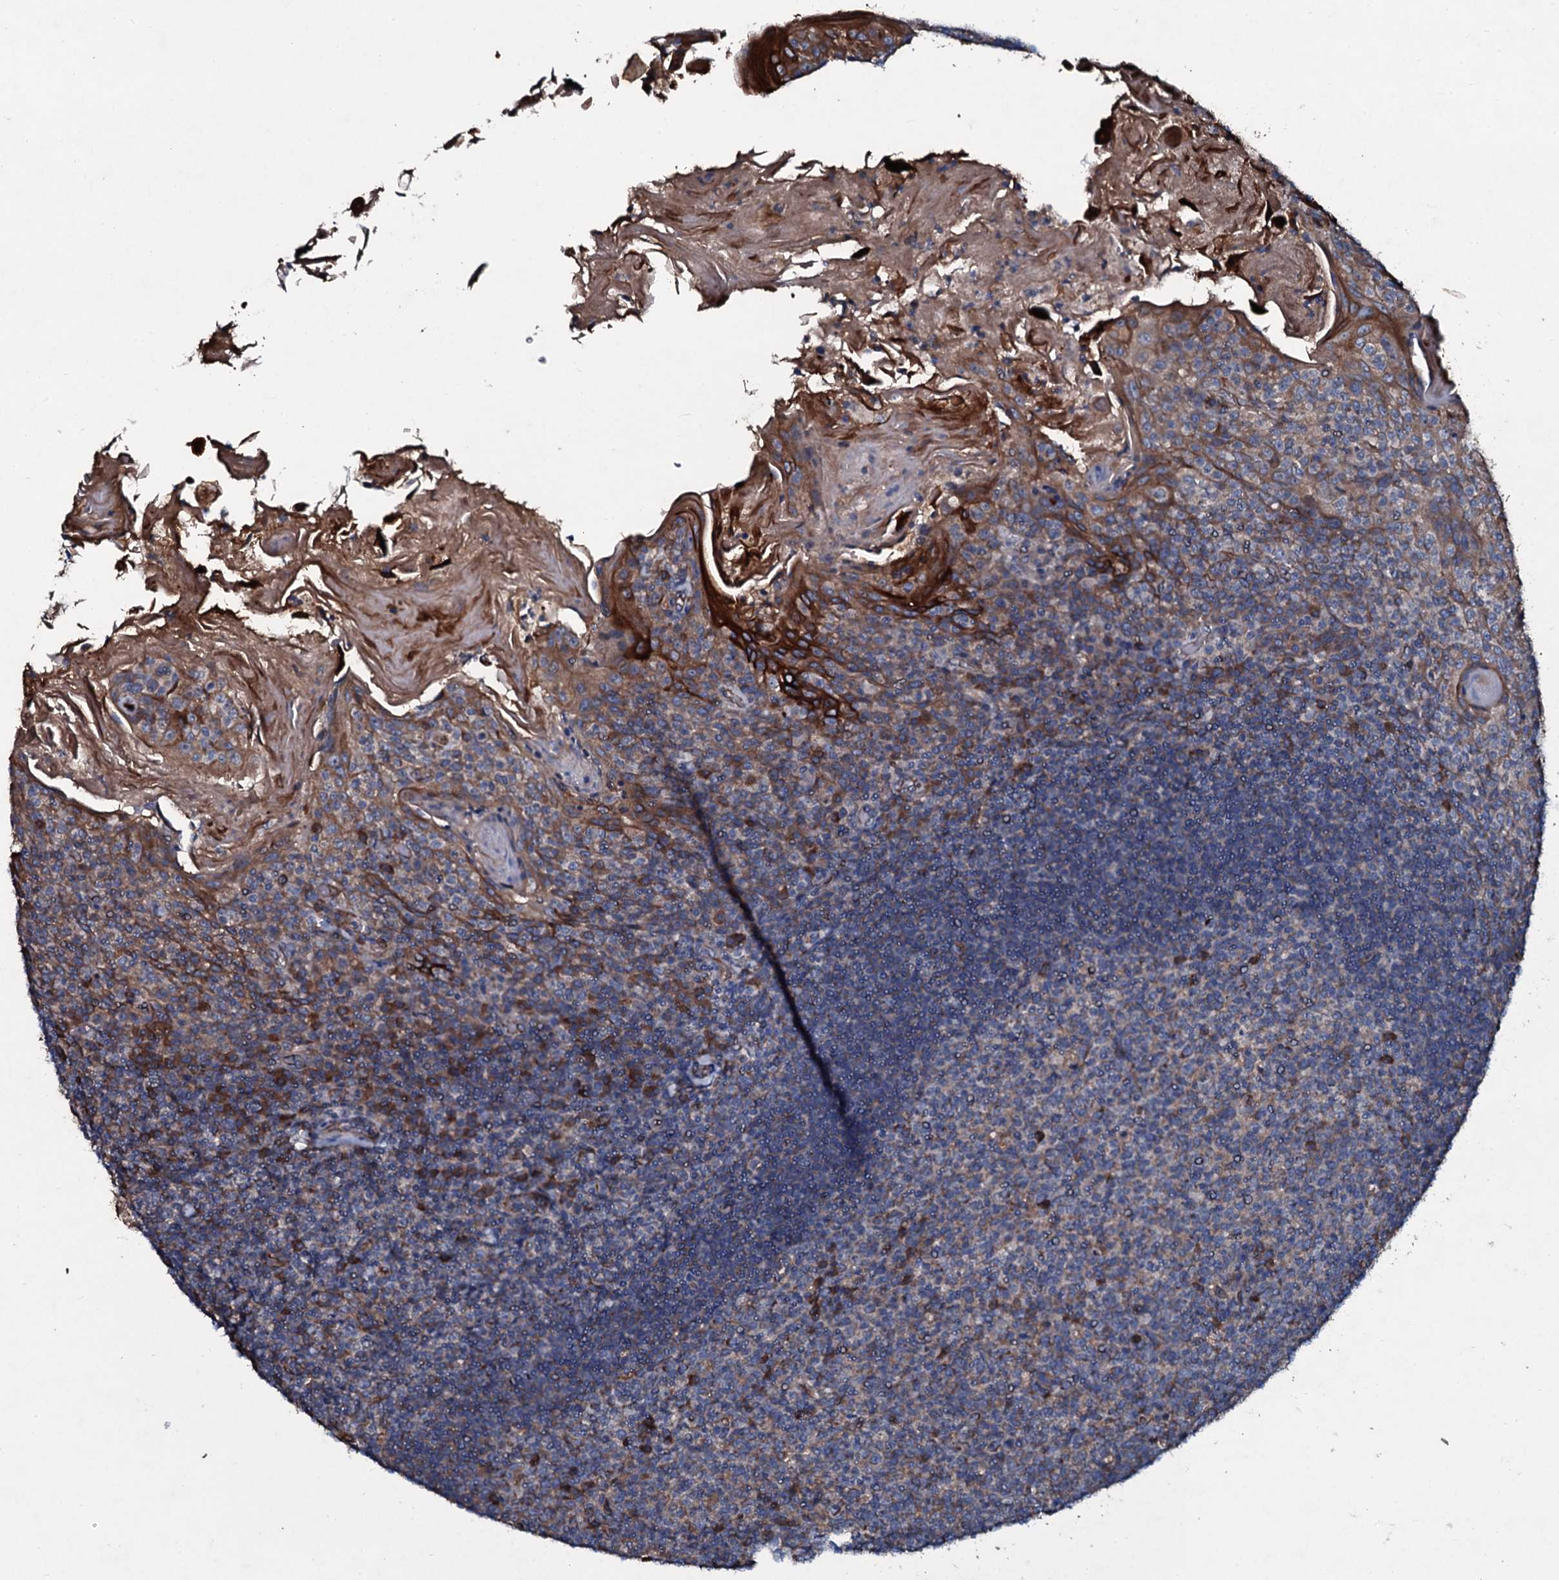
{"staining": {"intensity": "moderate", "quantity": "<25%", "location": "cytoplasmic/membranous"}, "tissue": "tonsil", "cell_type": "Germinal center cells", "image_type": "normal", "snomed": [{"axis": "morphology", "description": "Normal tissue, NOS"}, {"axis": "topography", "description": "Tonsil"}], "caption": "Protein expression analysis of unremarkable tonsil shows moderate cytoplasmic/membranous expression in approximately <25% of germinal center cells.", "gene": "DMAC2", "patient": {"sex": "female", "age": 10}}